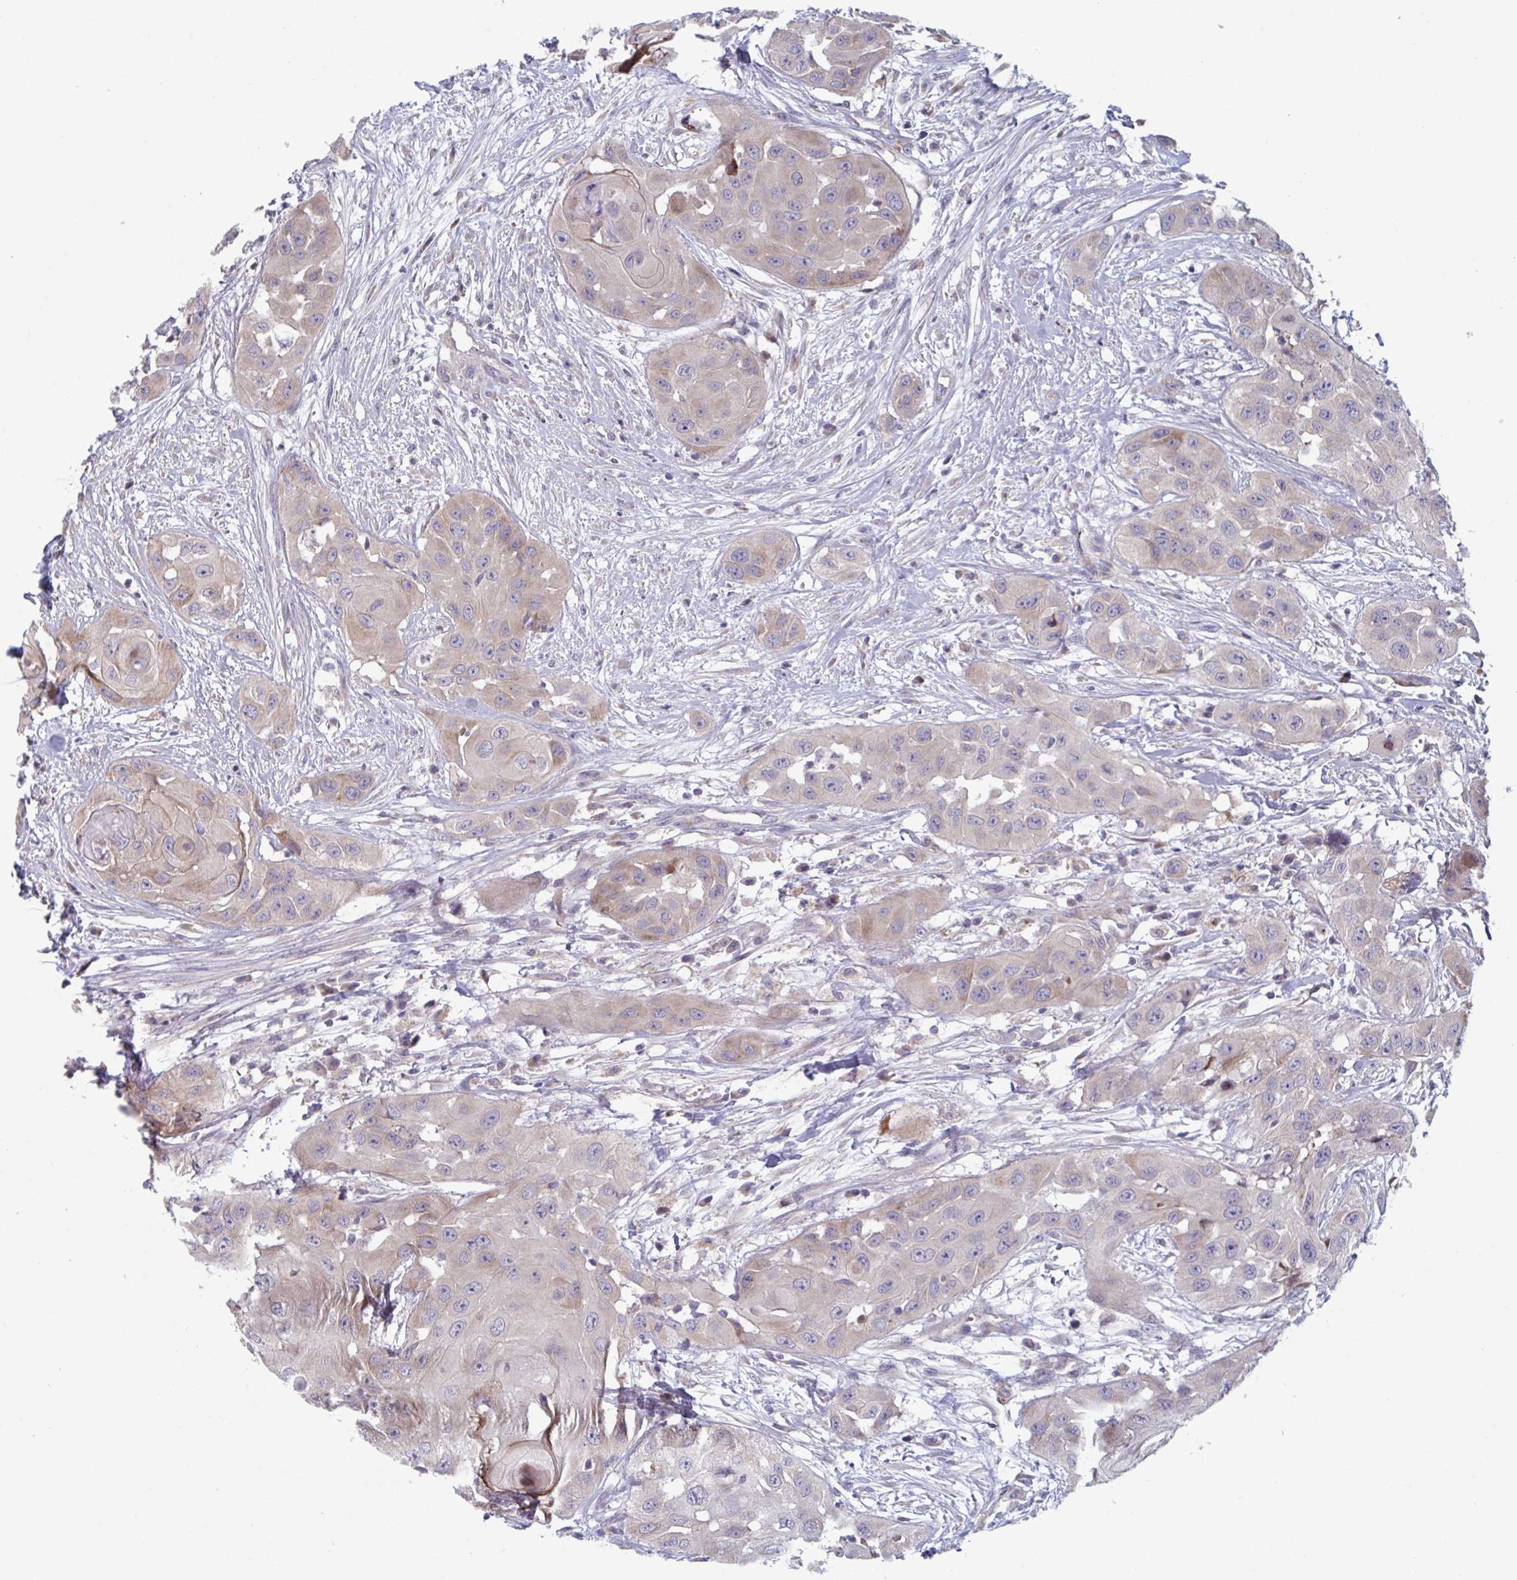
{"staining": {"intensity": "weak", "quantity": "<25%", "location": "cytoplasmic/membranous"}, "tissue": "head and neck cancer", "cell_type": "Tumor cells", "image_type": "cancer", "snomed": [{"axis": "morphology", "description": "Squamous cell carcinoma, NOS"}, {"axis": "topography", "description": "Head-Neck"}], "caption": "This is an IHC micrograph of head and neck cancer (squamous cell carcinoma). There is no staining in tumor cells.", "gene": "TNFSF10", "patient": {"sex": "male", "age": 83}}